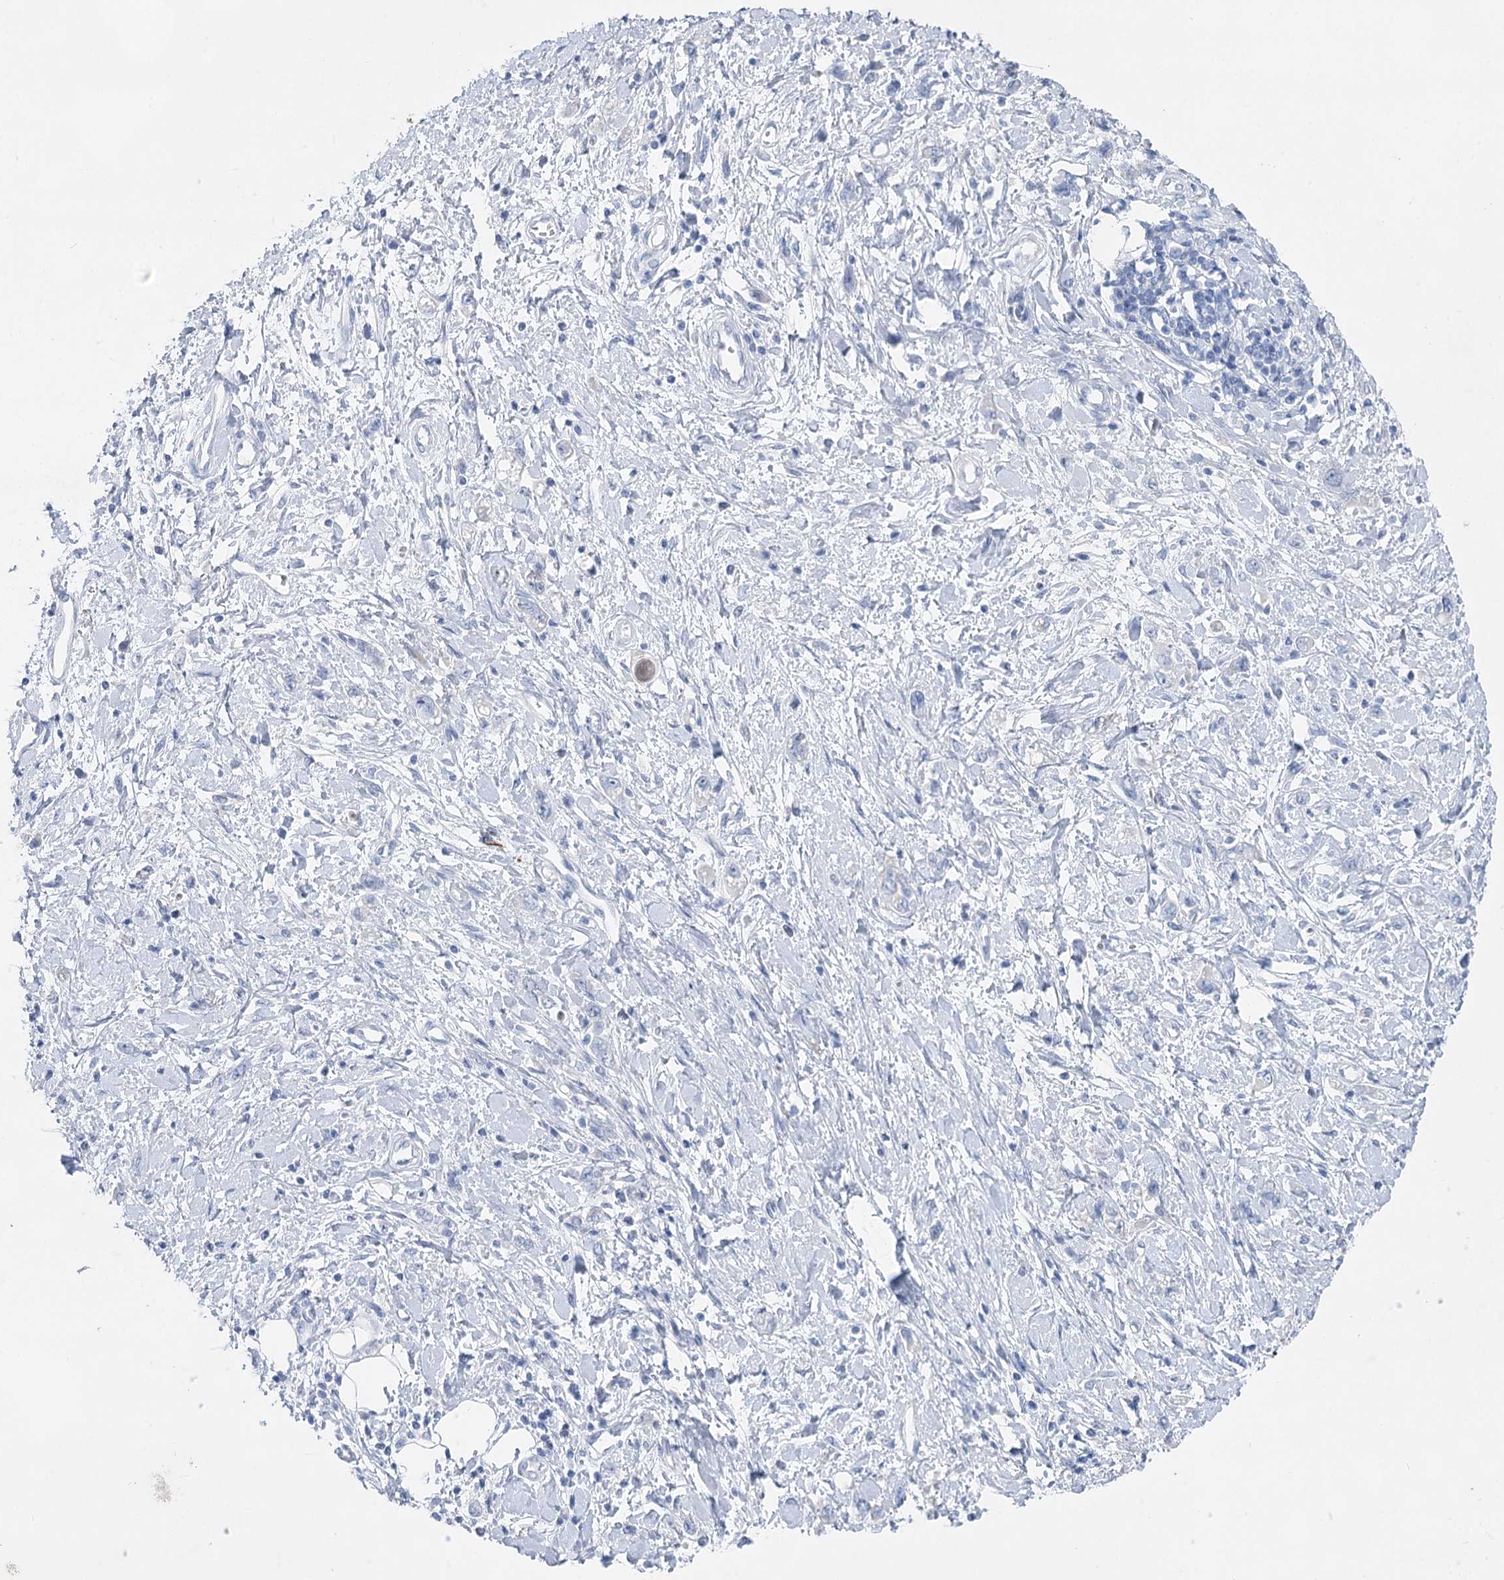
{"staining": {"intensity": "negative", "quantity": "none", "location": "none"}, "tissue": "stomach cancer", "cell_type": "Tumor cells", "image_type": "cancer", "snomed": [{"axis": "morphology", "description": "Adenocarcinoma, NOS"}, {"axis": "topography", "description": "Stomach"}], "caption": "Immunohistochemical staining of human stomach adenocarcinoma displays no significant positivity in tumor cells. (IHC, brightfield microscopy, high magnification).", "gene": "WDR74", "patient": {"sex": "female", "age": 76}}